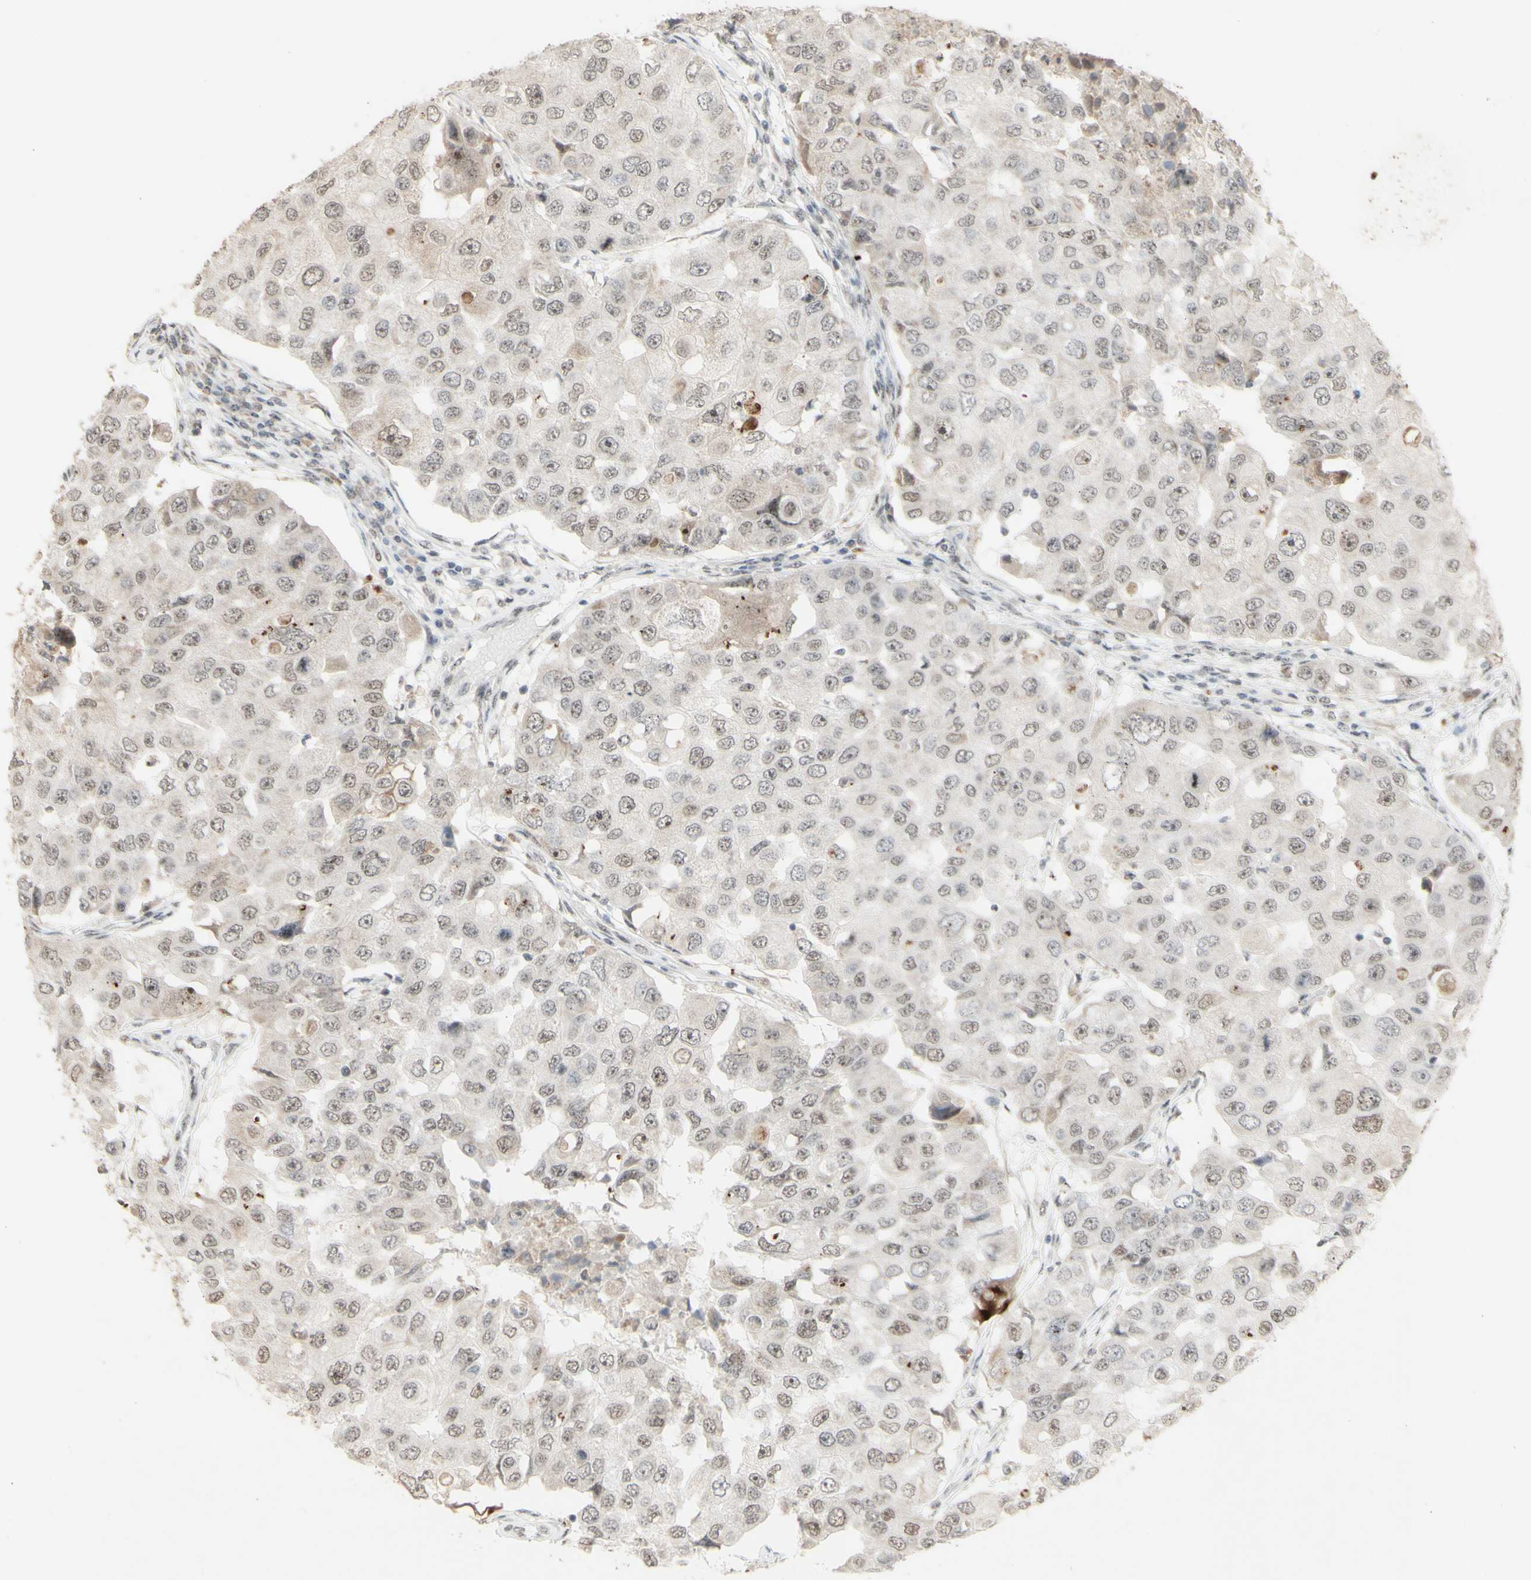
{"staining": {"intensity": "weak", "quantity": "<25%", "location": "nuclear"}, "tissue": "breast cancer", "cell_type": "Tumor cells", "image_type": "cancer", "snomed": [{"axis": "morphology", "description": "Duct carcinoma"}, {"axis": "topography", "description": "Breast"}], "caption": "This photomicrograph is of breast cancer (intraductal carcinoma) stained with immunohistochemistry (IHC) to label a protein in brown with the nuclei are counter-stained blue. There is no positivity in tumor cells.", "gene": "CENPB", "patient": {"sex": "female", "age": 27}}